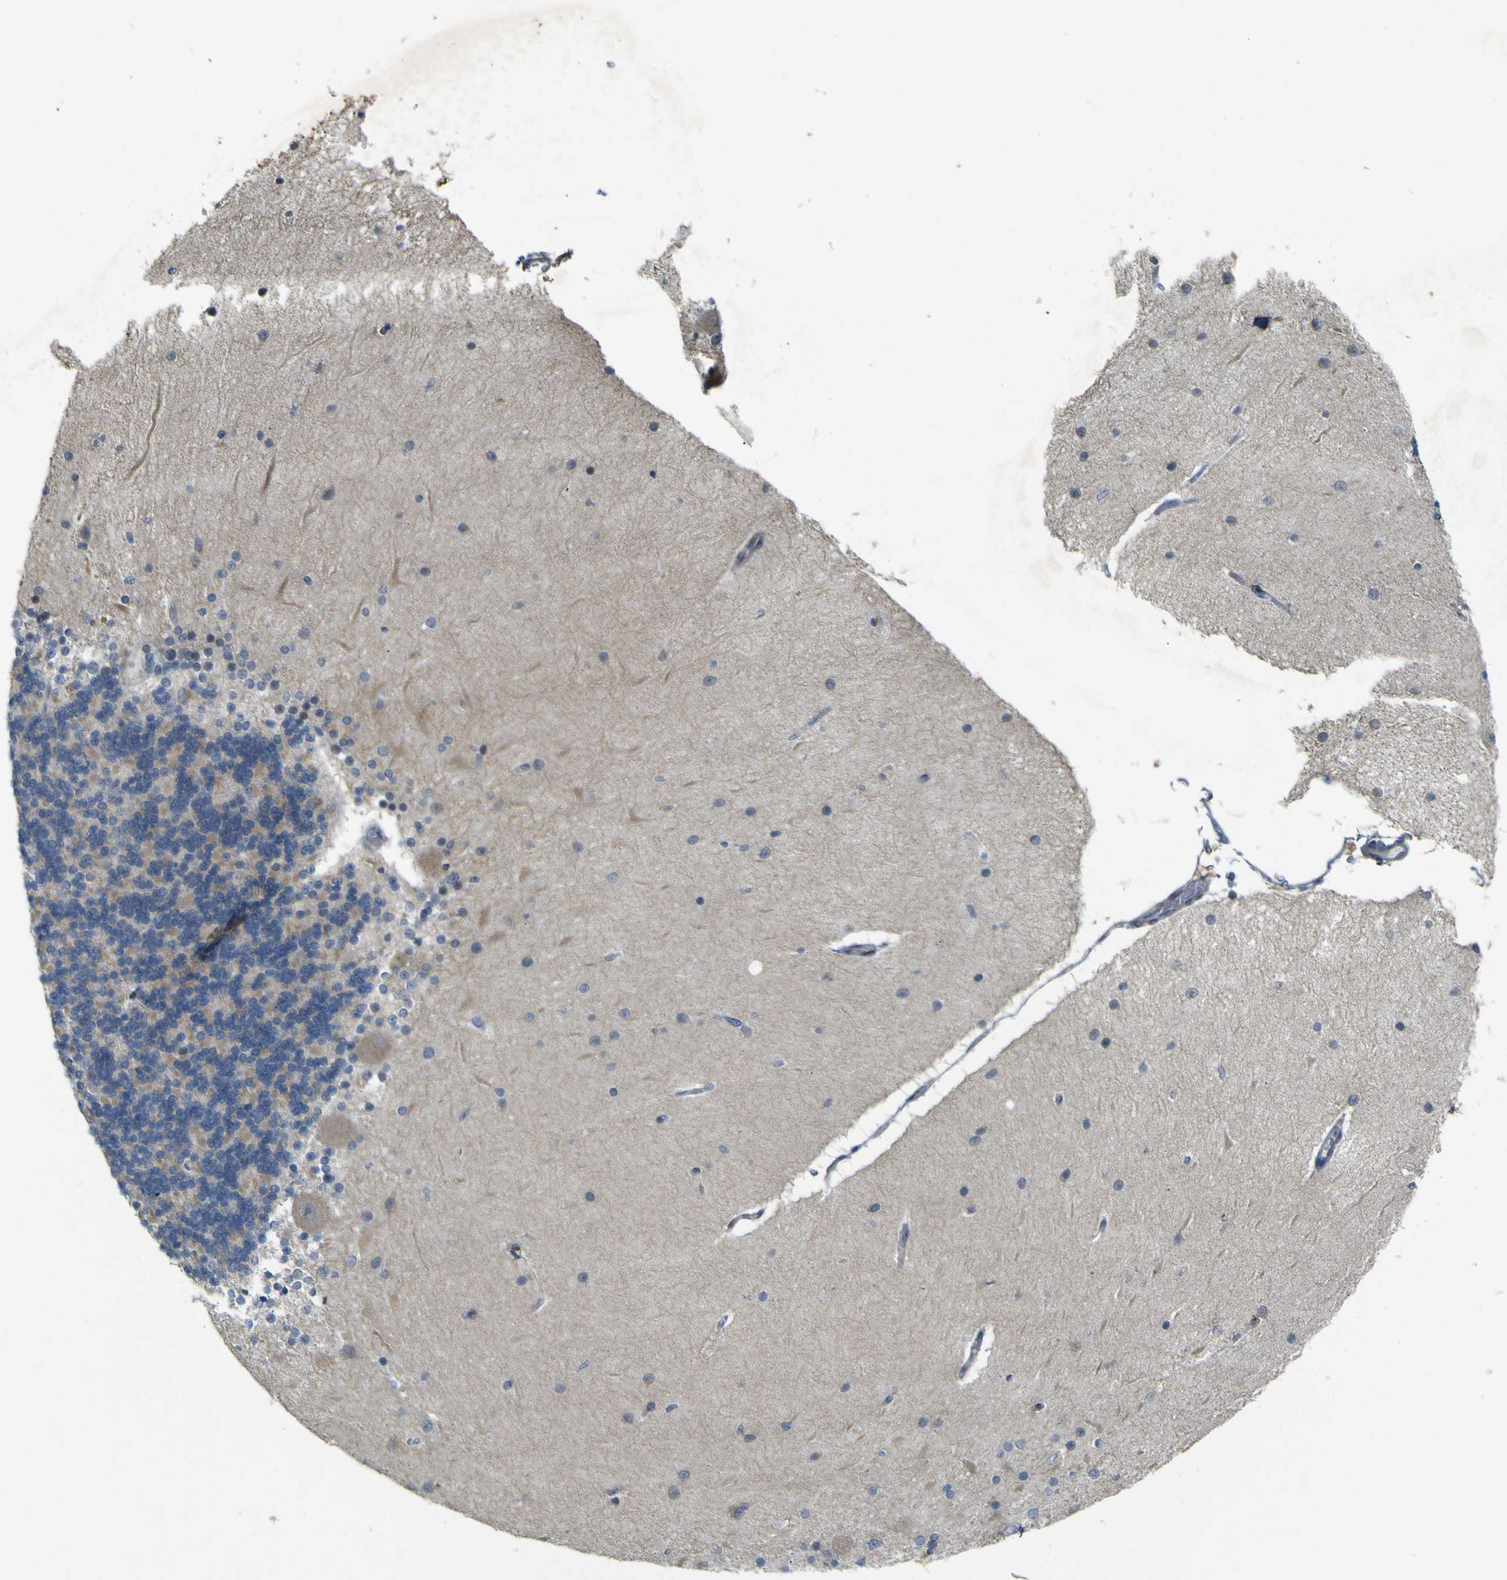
{"staining": {"intensity": "negative", "quantity": "none", "location": "none"}, "tissue": "cerebellum", "cell_type": "Cells in granular layer", "image_type": "normal", "snomed": [{"axis": "morphology", "description": "Normal tissue, NOS"}, {"axis": "topography", "description": "Cerebellum"}], "caption": "The IHC micrograph has no significant positivity in cells in granular layer of cerebellum.", "gene": "IGF2R", "patient": {"sex": "female", "age": 54}}